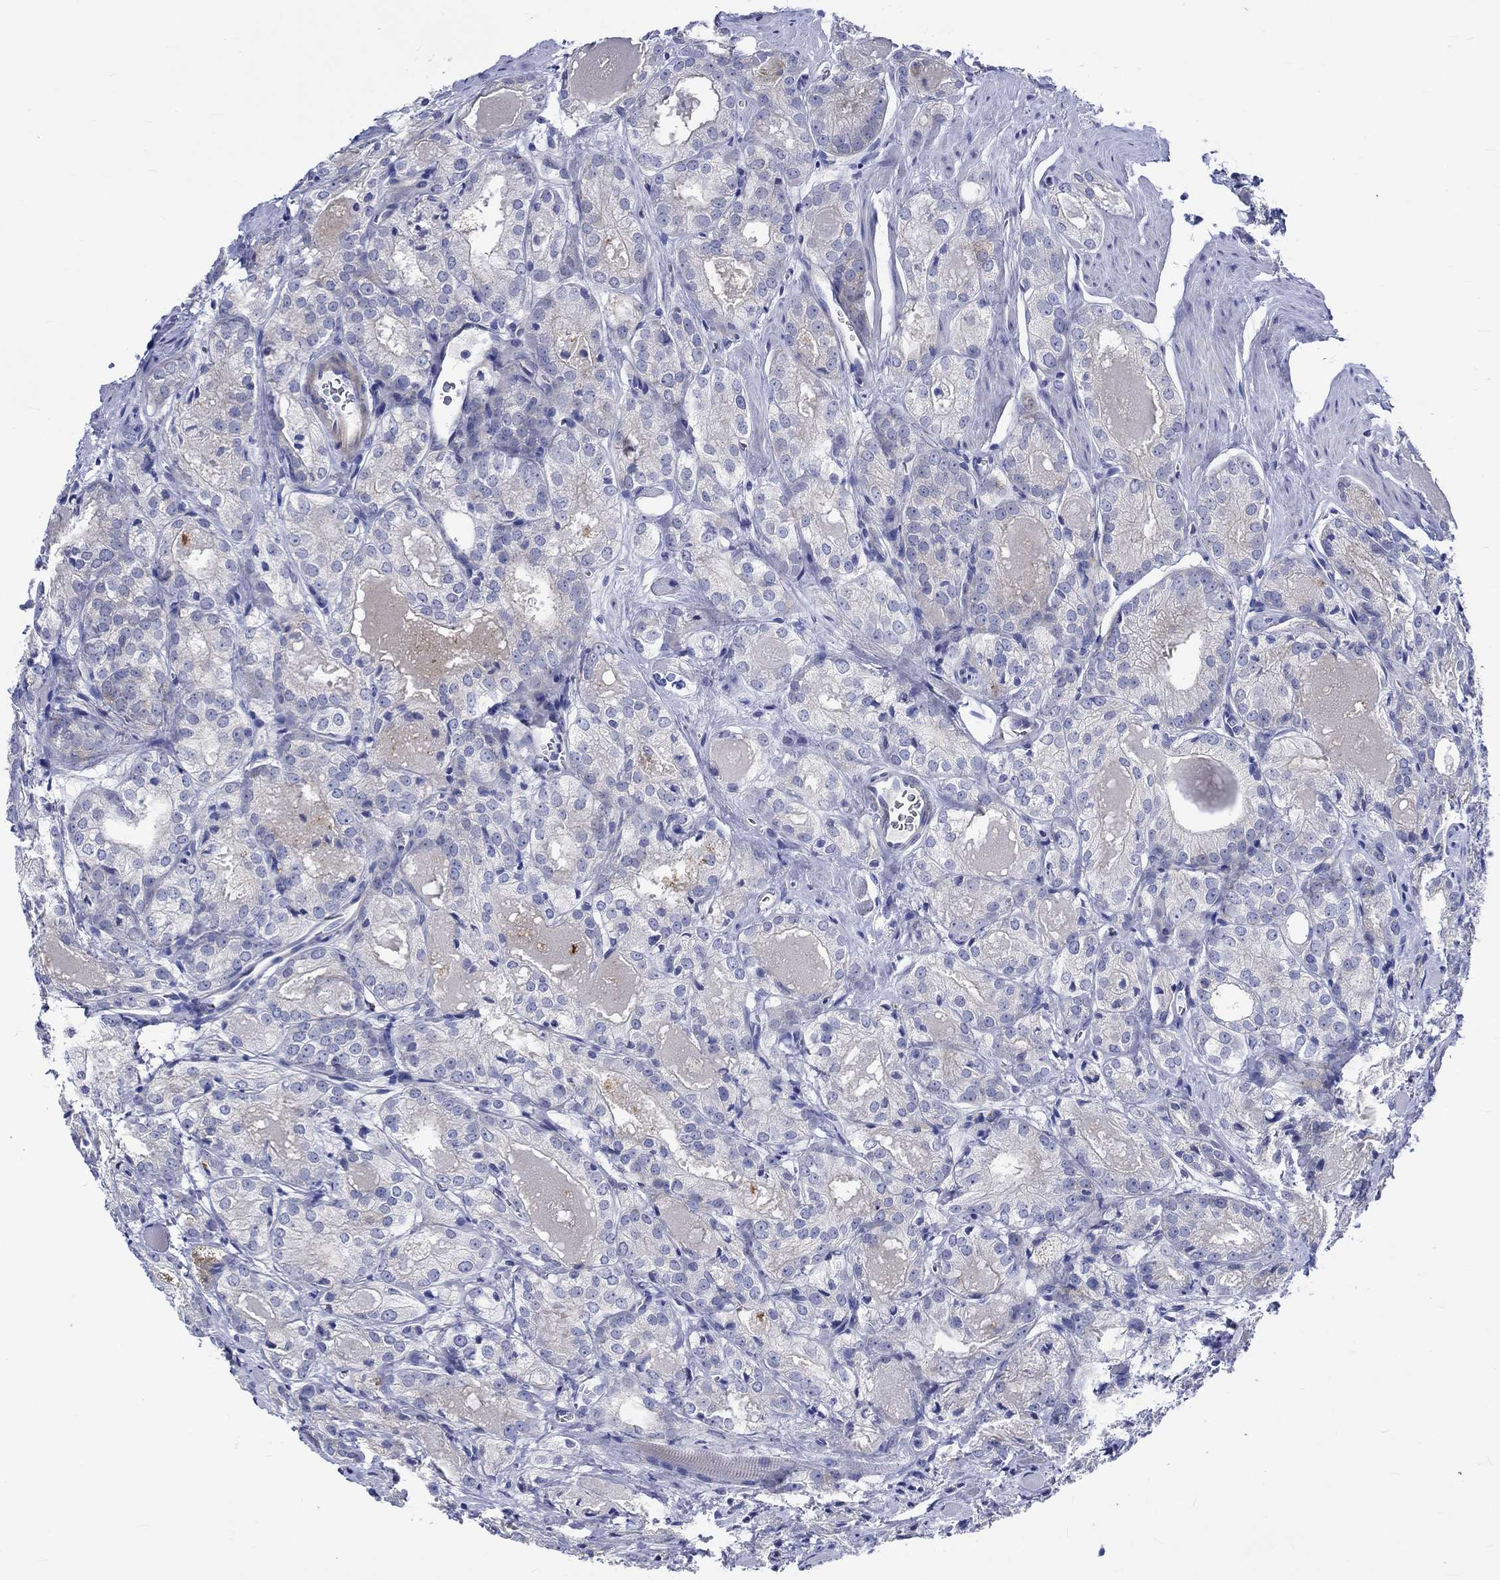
{"staining": {"intensity": "negative", "quantity": "none", "location": "none"}, "tissue": "prostate cancer", "cell_type": "Tumor cells", "image_type": "cancer", "snomed": [{"axis": "morphology", "description": "Adenocarcinoma, NOS"}, {"axis": "morphology", "description": "Adenocarcinoma, High grade"}, {"axis": "topography", "description": "Prostate"}], "caption": "Tumor cells are negative for brown protein staining in high-grade adenocarcinoma (prostate). The staining was performed using DAB (3,3'-diaminobenzidine) to visualize the protein expression in brown, while the nuclei were stained in blue with hematoxylin (Magnification: 20x).", "gene": "NRIP3", "patient": {"sex": "male", "age": 70}}